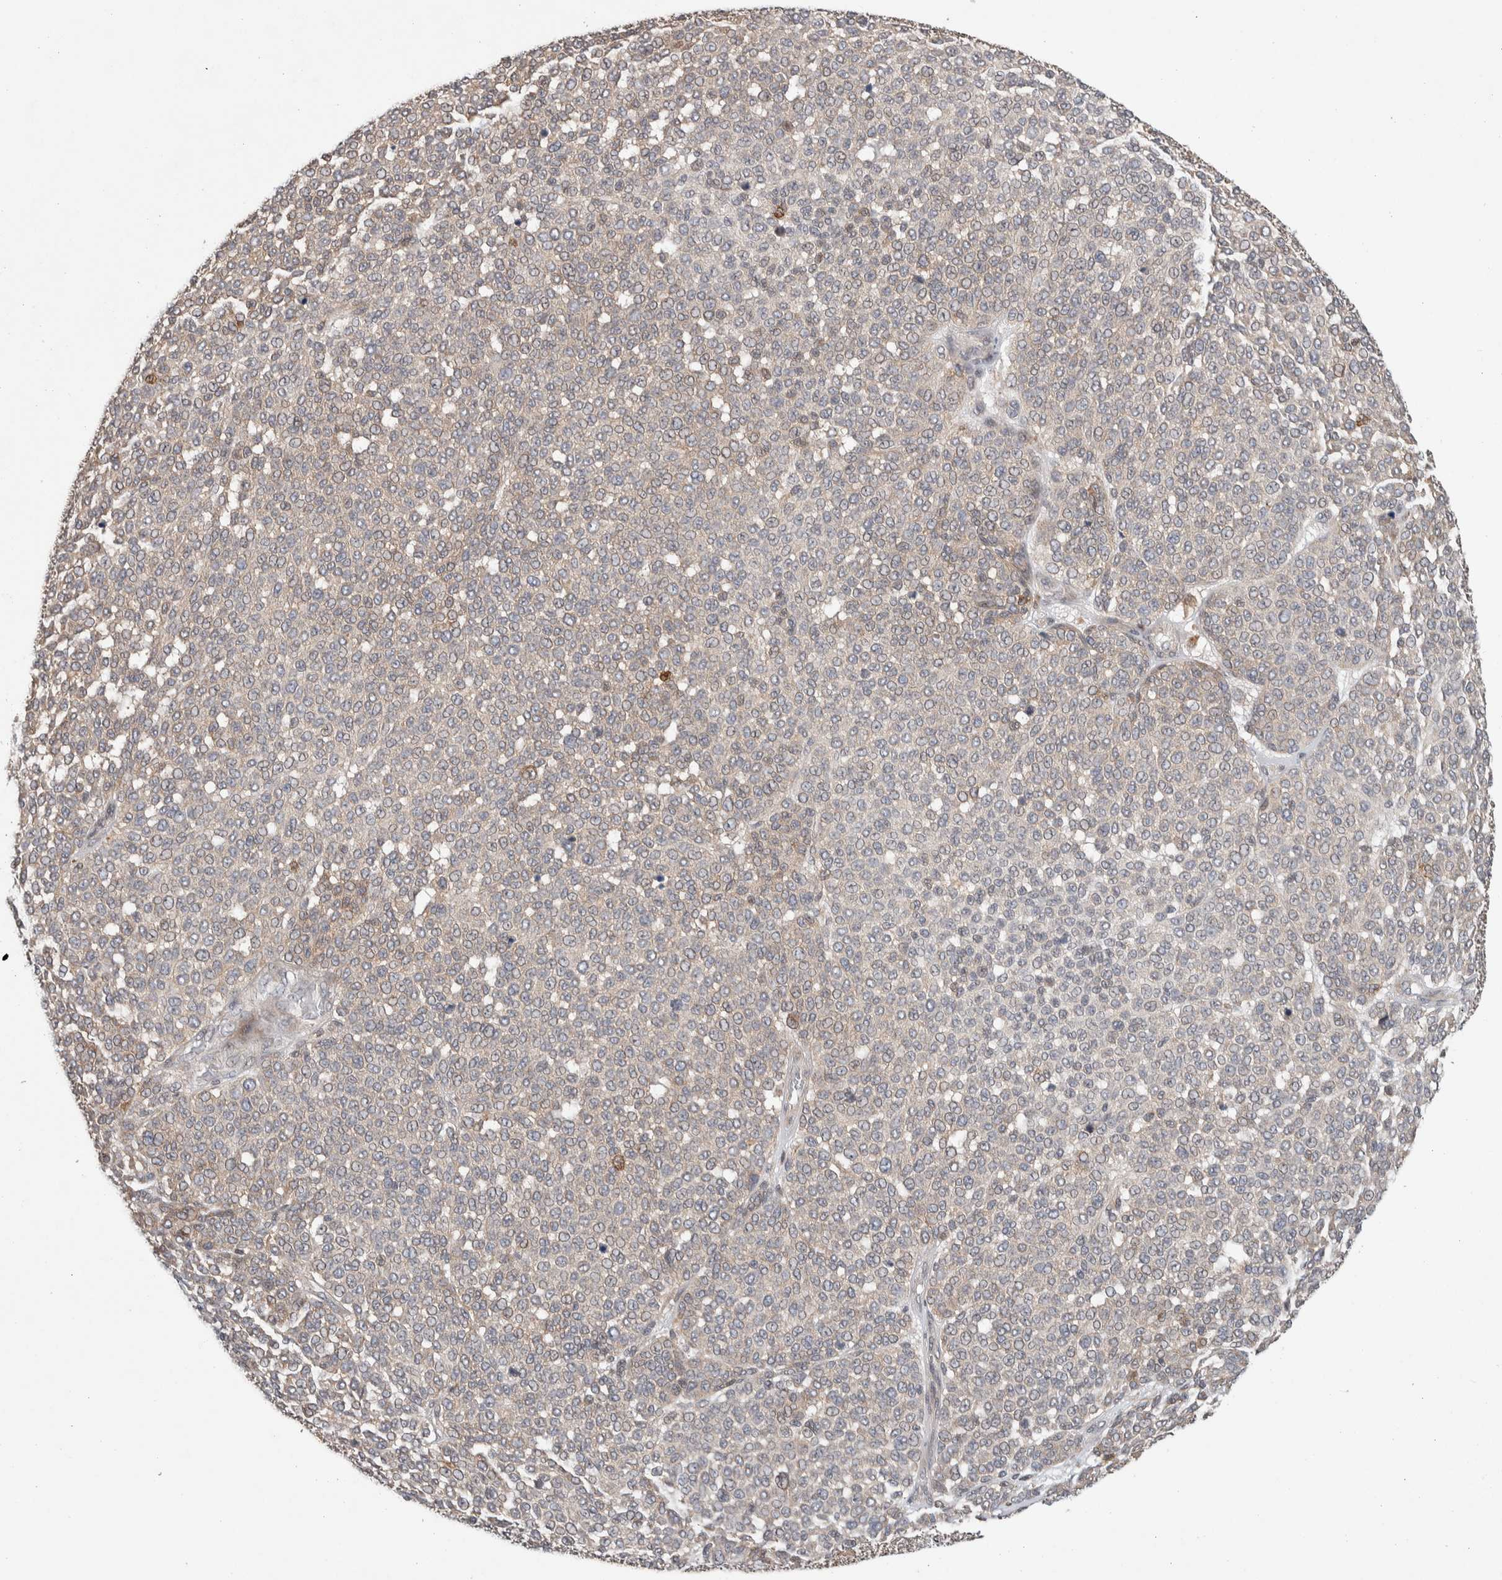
{"staining": {"intensity": "weak", "quantity": "25%-75%", "location": "cytoplasmic/membranous"}, "tissue": "melanoma", "cell_type": "Tumor cells", "image_type": "cancer", "snomed": [{"axis": "morphology", "description": "Malignant melanoma, NOS"}, {"axis": "topography", "description": "Skin"}], "caption": "Protein staining of malignant melanoma tissue demonstrates weak cytoplasmic/membranous expression in approximately 25%-75% of tumor cells.", "gene": "KCNK1", "patient": {"sex": "male", "age": 59}}